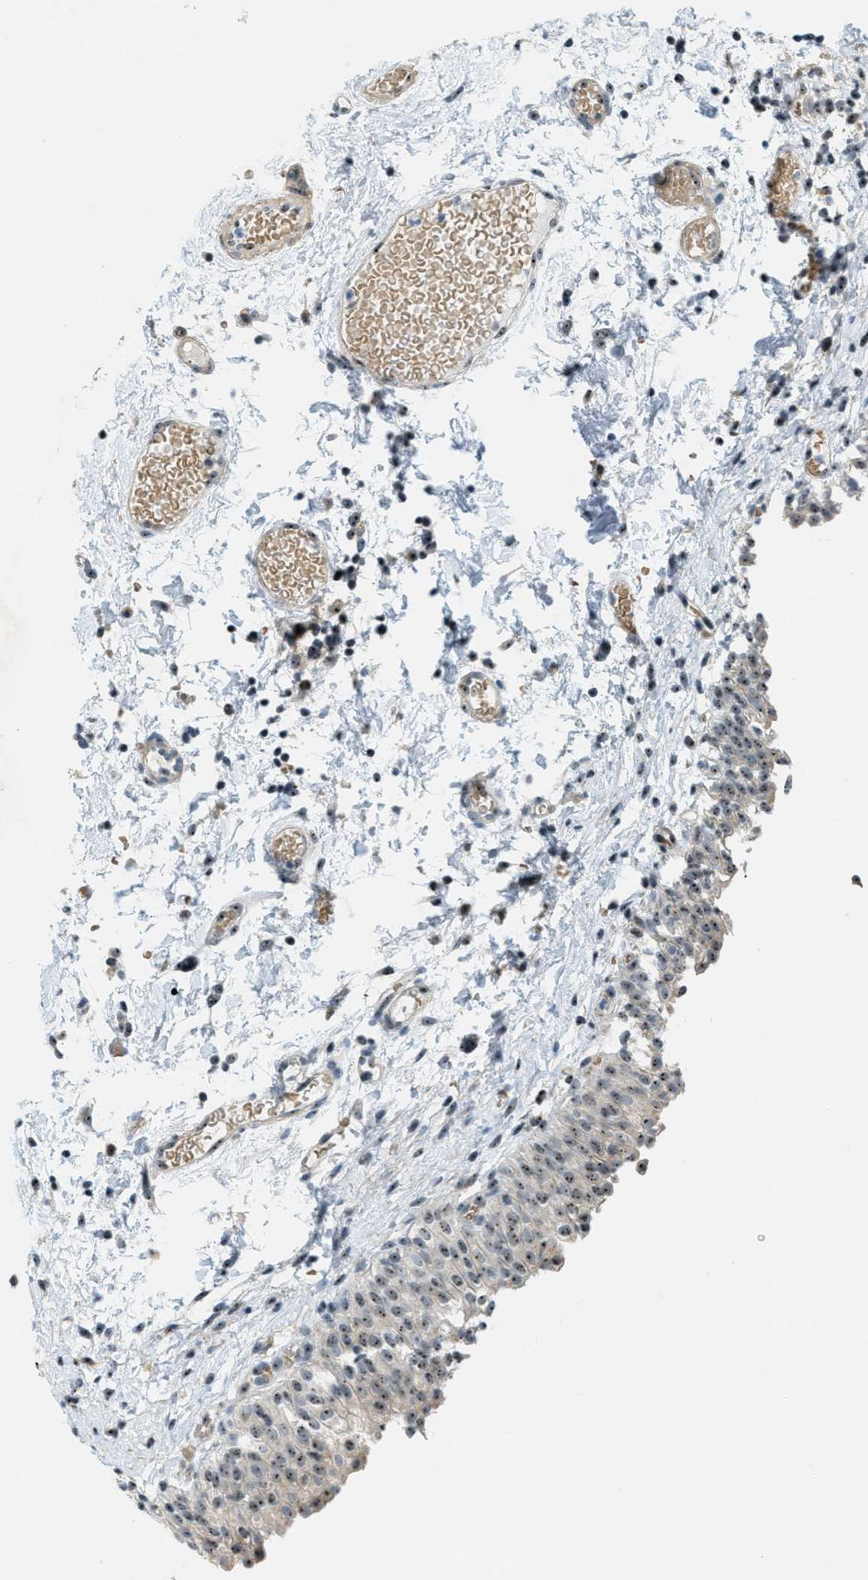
{"staining": {"intensity": "moderate", "quantity": ">75%", "location": "nuclear"}, "tissue": "urinary bladder", "cell_type": "Urothelial cells", "image_type": "normal", "snomed": [{"axis": "morphology", "description": "Normal tissue, NOS"}, {"axis": "topography", "description": "Urinary bladder"}], "caption": "Urothelial cells demonstrate moderate nuclear expression in approximately >75% of cells in benign urinary bladder. (IHC, brightfield microscopy, high magnification).", "gene": "DDX47", "patient": {"sex": "male", "age": 55}}